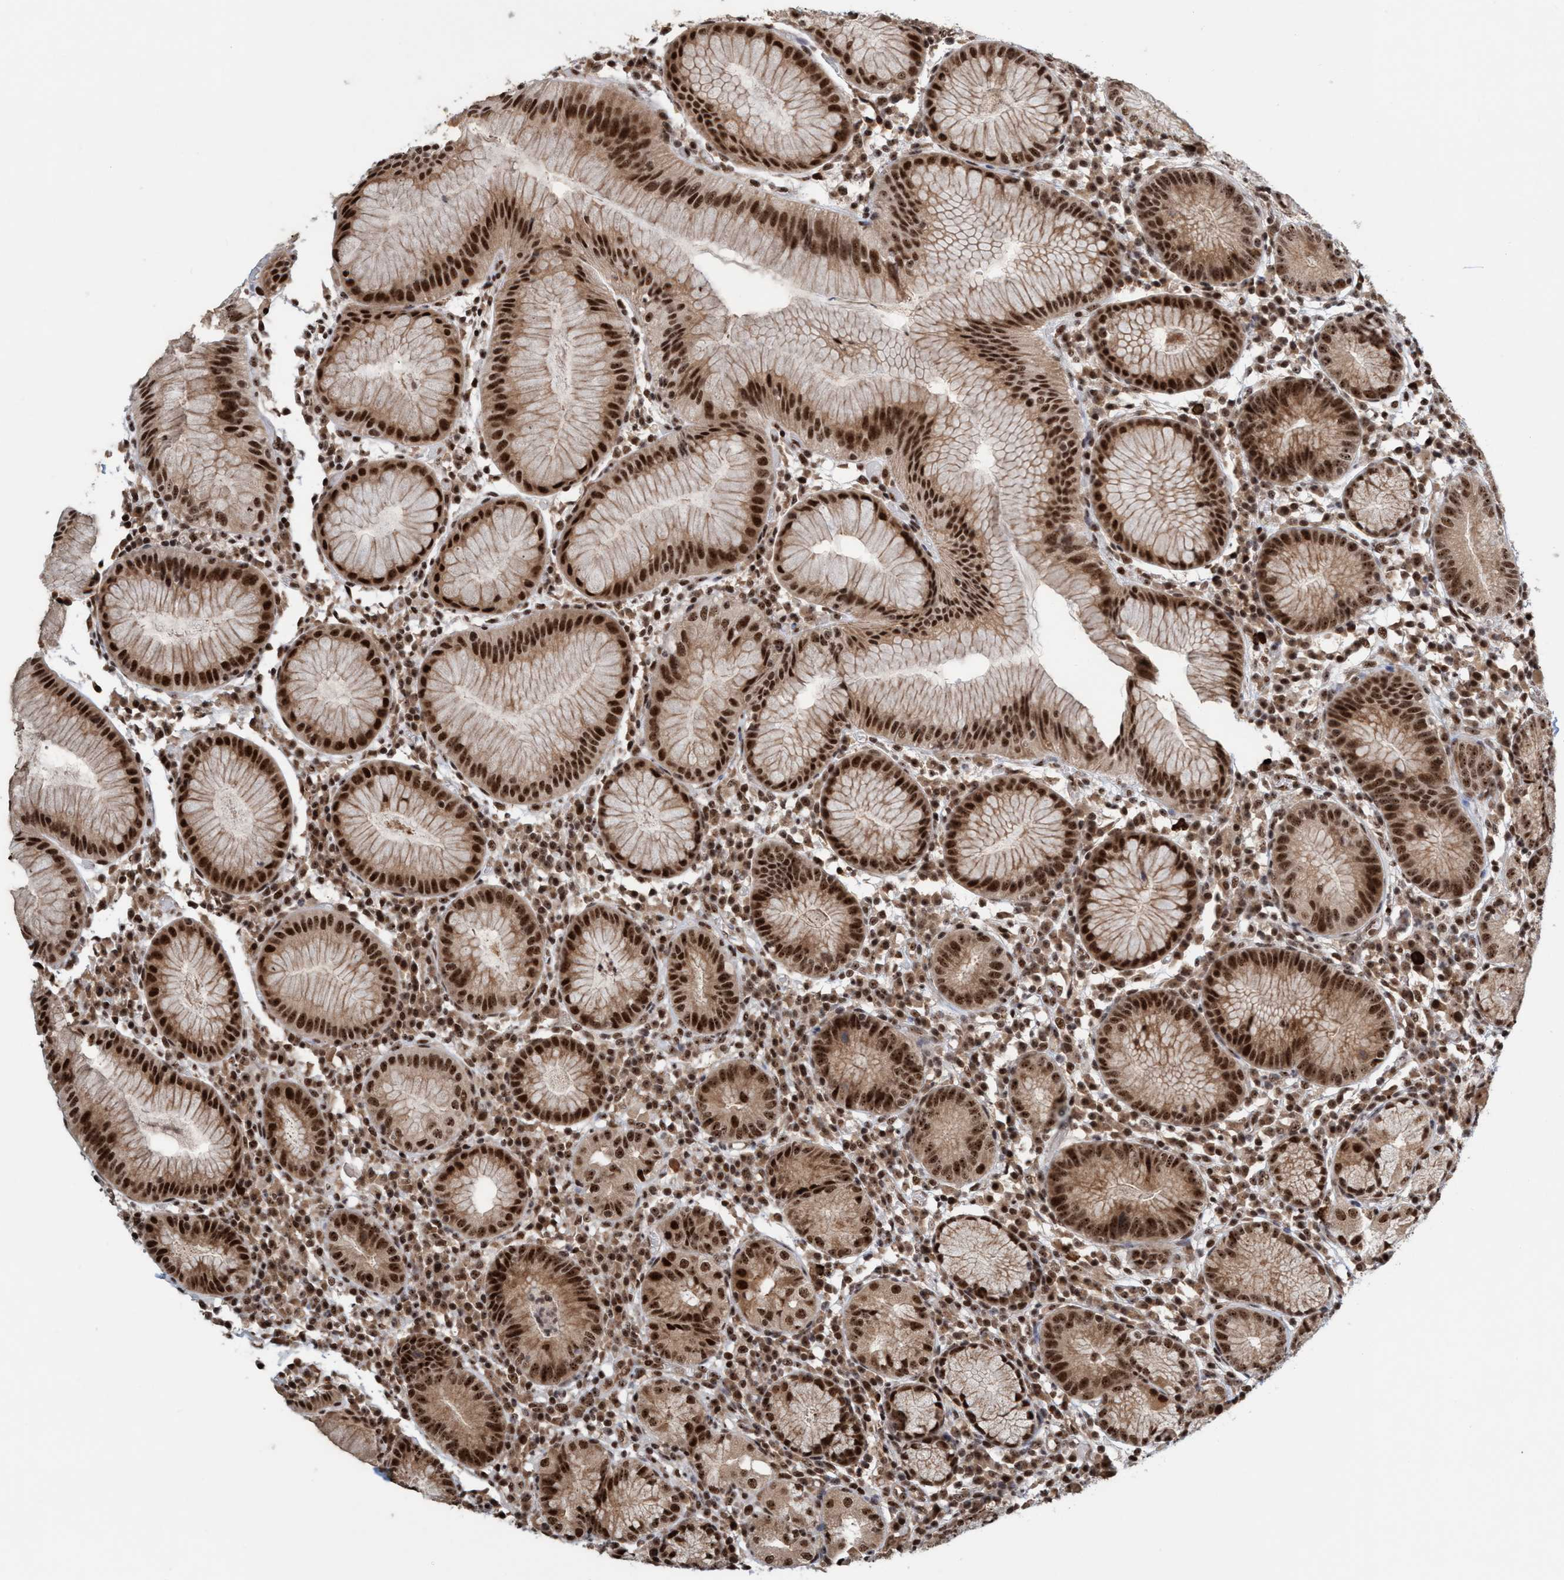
{"staining": {"intensity": "strong", "quantity": ">75%", "location": "nuclear"}, "tissue": "stomach", "cell_type": "Glandular cells", "image_type": "normal", "snomed": [{"axis": "morphology", "description": "Normal tissue, NOS"}, {"axis": "topography", "description": "Stomach"}, {"axis": "topography", "description": "Stomach, lower"}], "caption": "A brown stain shows strong nuclear staining of a protein in glandular cells of normal human stomach.", "gene": "SMCR8", "patient": {"sex": "female", "age": 75}}